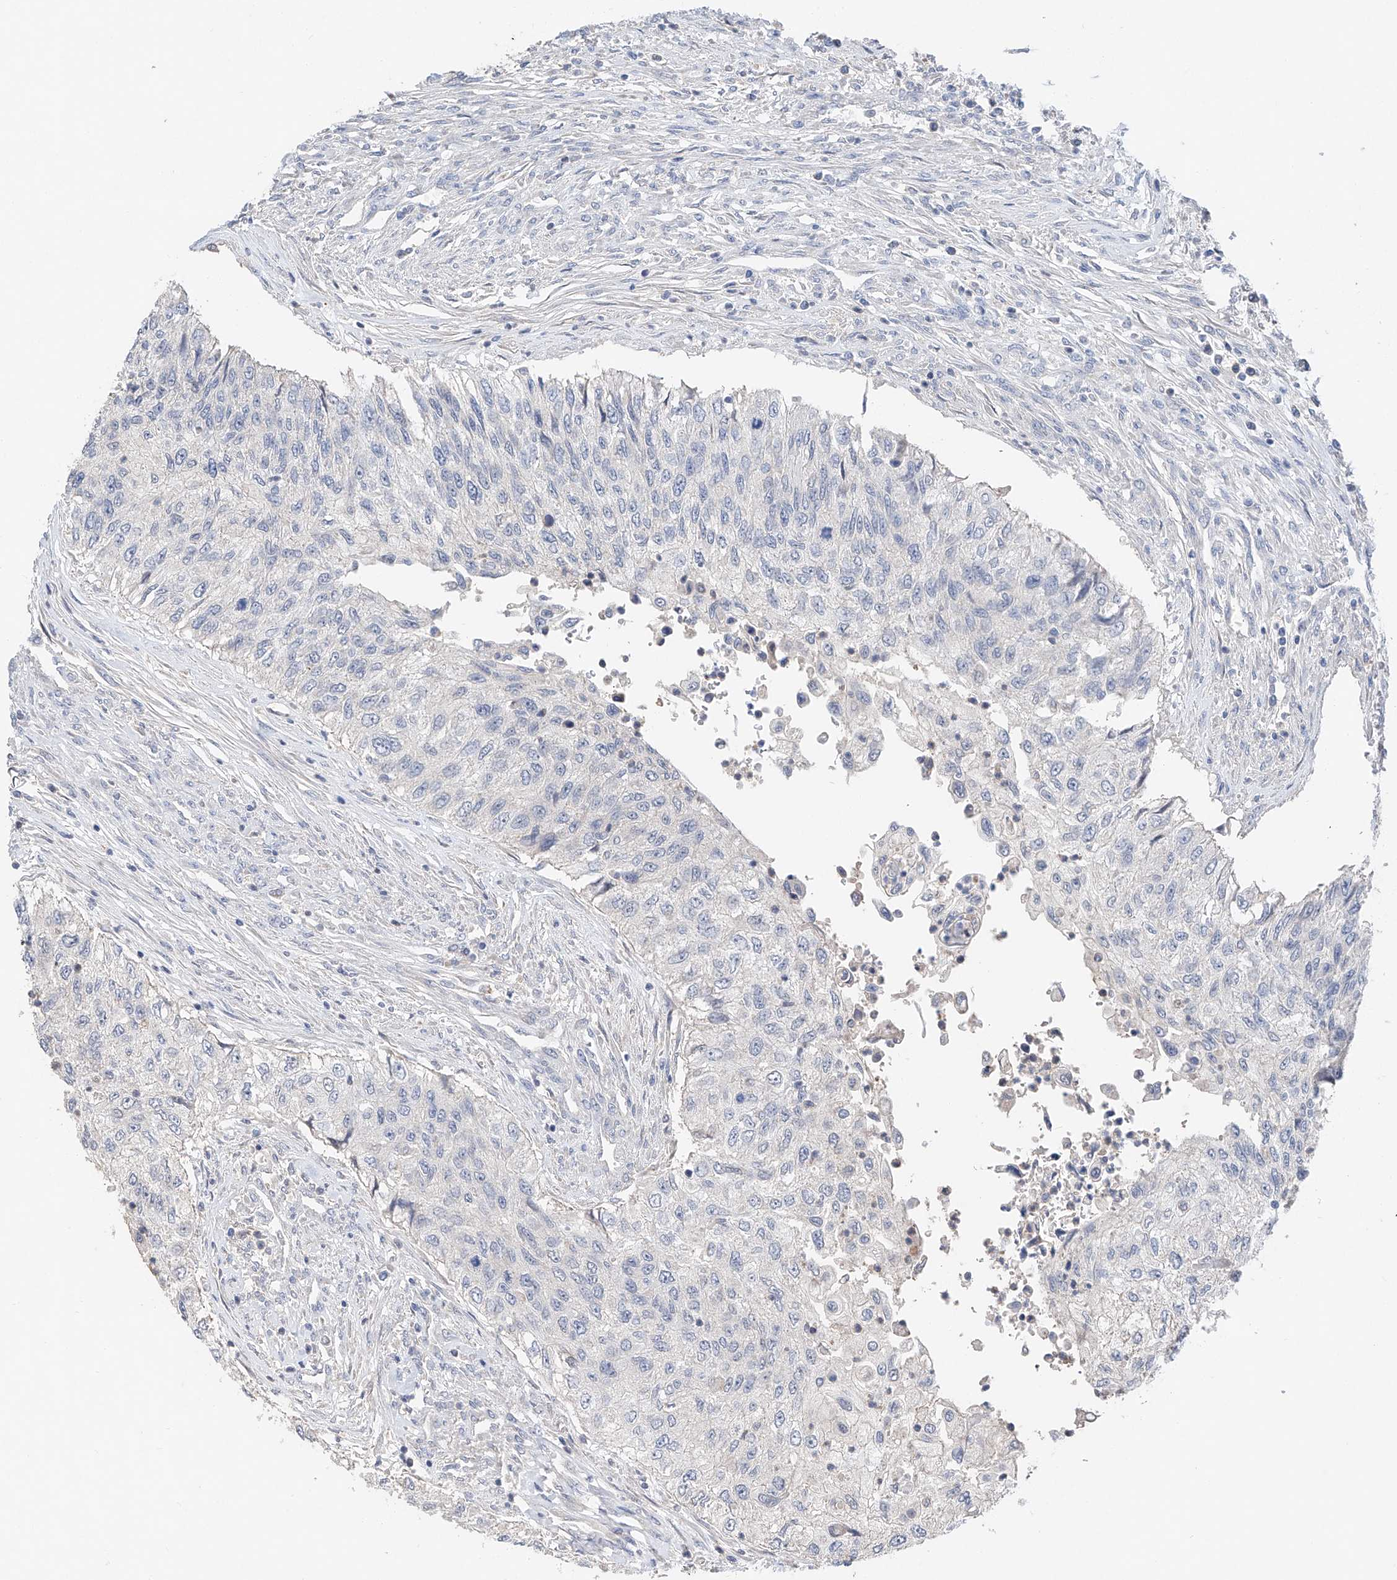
{"staining": {"intensity": "negative", "quantity": "none", "location": "none"}, "tissue": "urothelial cancer", "cell_type": "Tumor cells", "image_type": "cancer", "snomed": [{"axis": "morphology", "description": "Urothelial carcinoma, High grade"}, {"axis": "topography", "description": "Urinary bladder"}], "caption": "This is an immunohistochemistry (IHC) photomicrograph of human high-grade urothelial carcinoma. There is no positivity in tumor cells.", "gene": "FUCA2", "patient": {"sex": "female", "age": 60}}